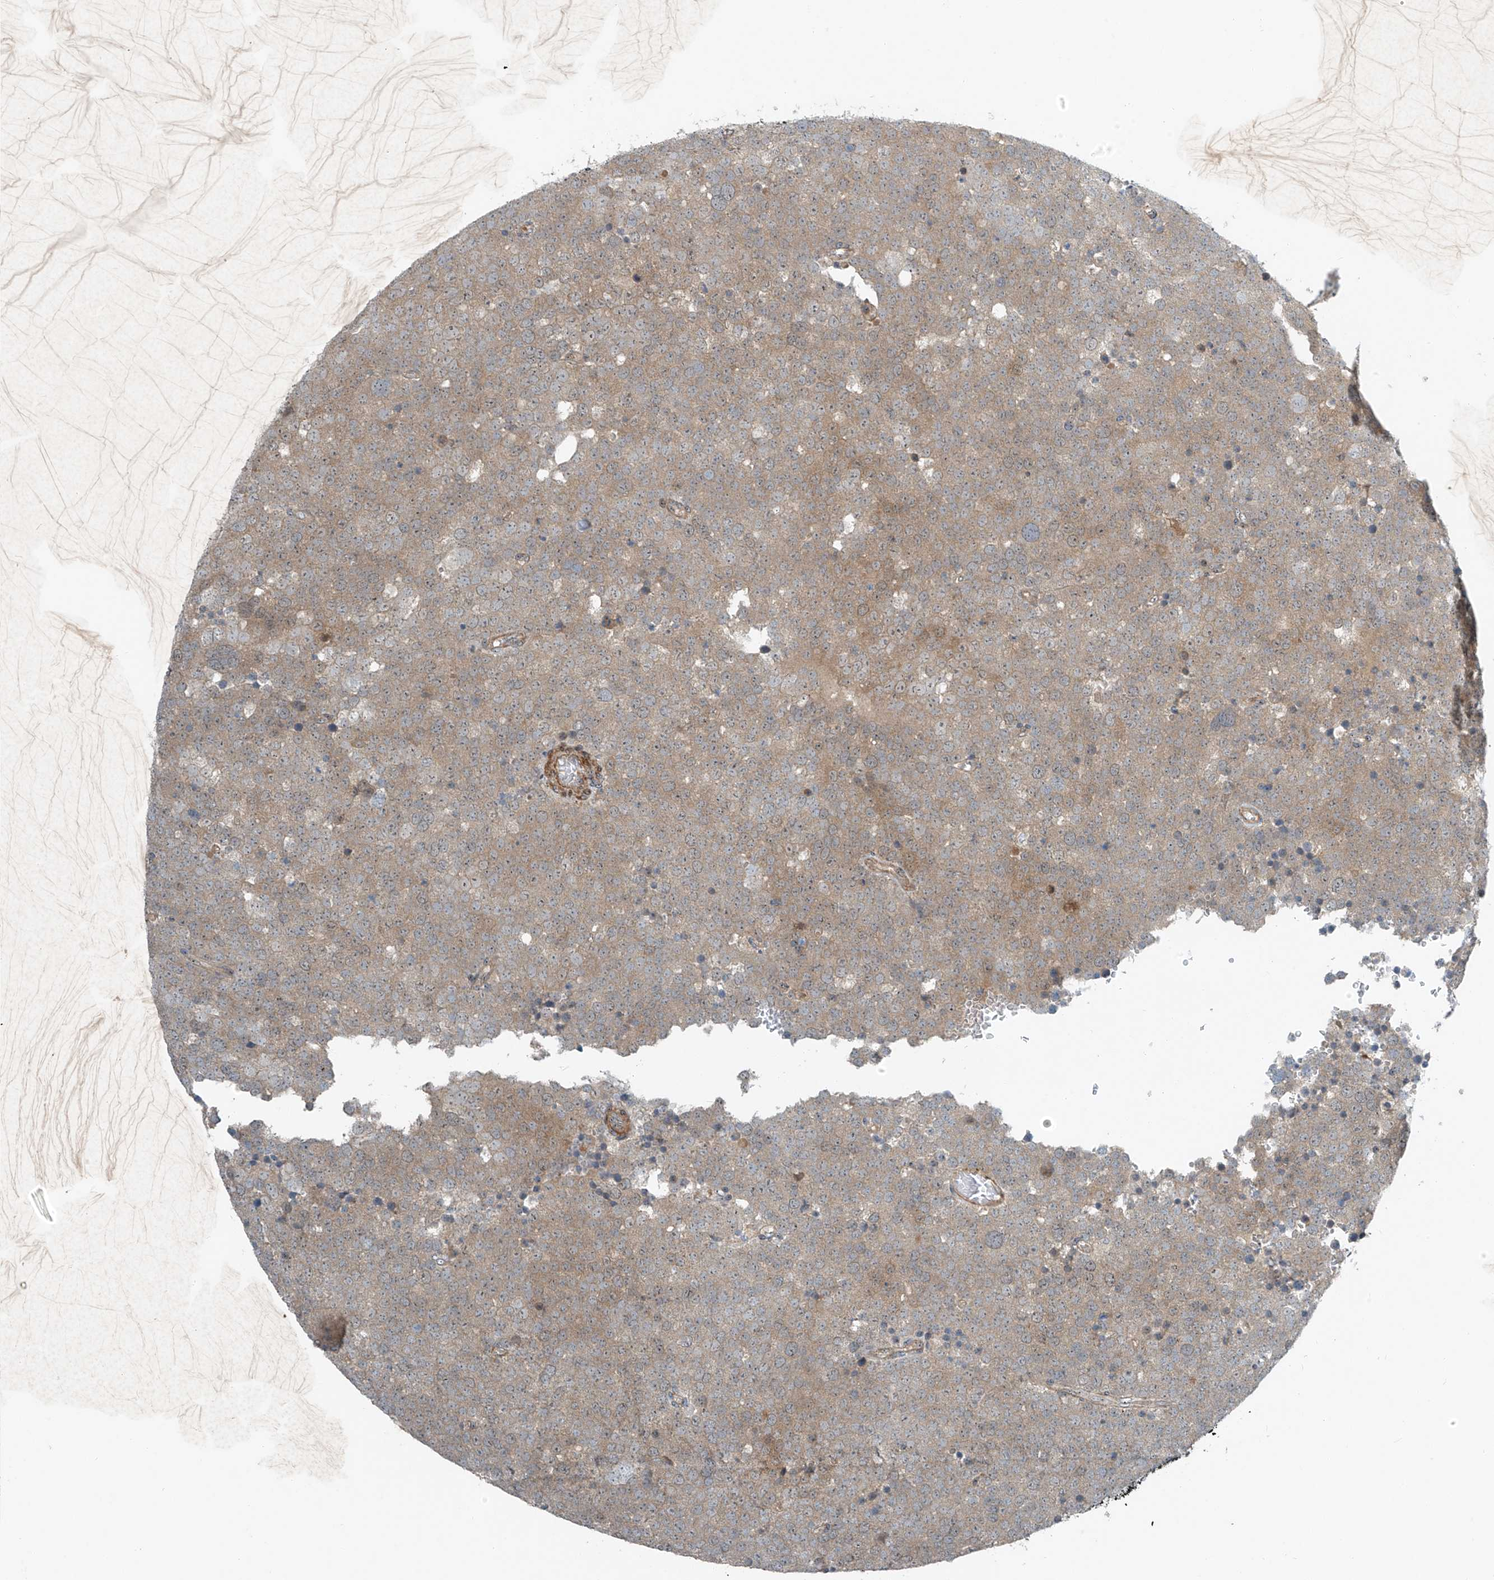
{"staining": {"intensity": "weak", "quantity": ">75%", "location": "cytoplasmic/membranous"}, "tissue": "testis cancer", "cell_type": "Tumor cells", "image_type": "cancer", "snomed": [{"axis": "morphology", "description": "Seminoma, NOS"}, {"axis": "topography", "description": "Testis"}], "caption": "Immunohistochemistry staining of testis seminoma, which exhibits low levels of weak cytoplasmic/membranous positivity in approximately >75% of tumor cells indicating weak cytoplasmic/membranous protein staining. The staining was performed using DAB (3,3'-diaminobenzidine) (brown) for protein detection and nuclei were counterstained in hematoxylin (blue).", "gene": "PPCS", "patient": {"sex": "male", "age": 71}}